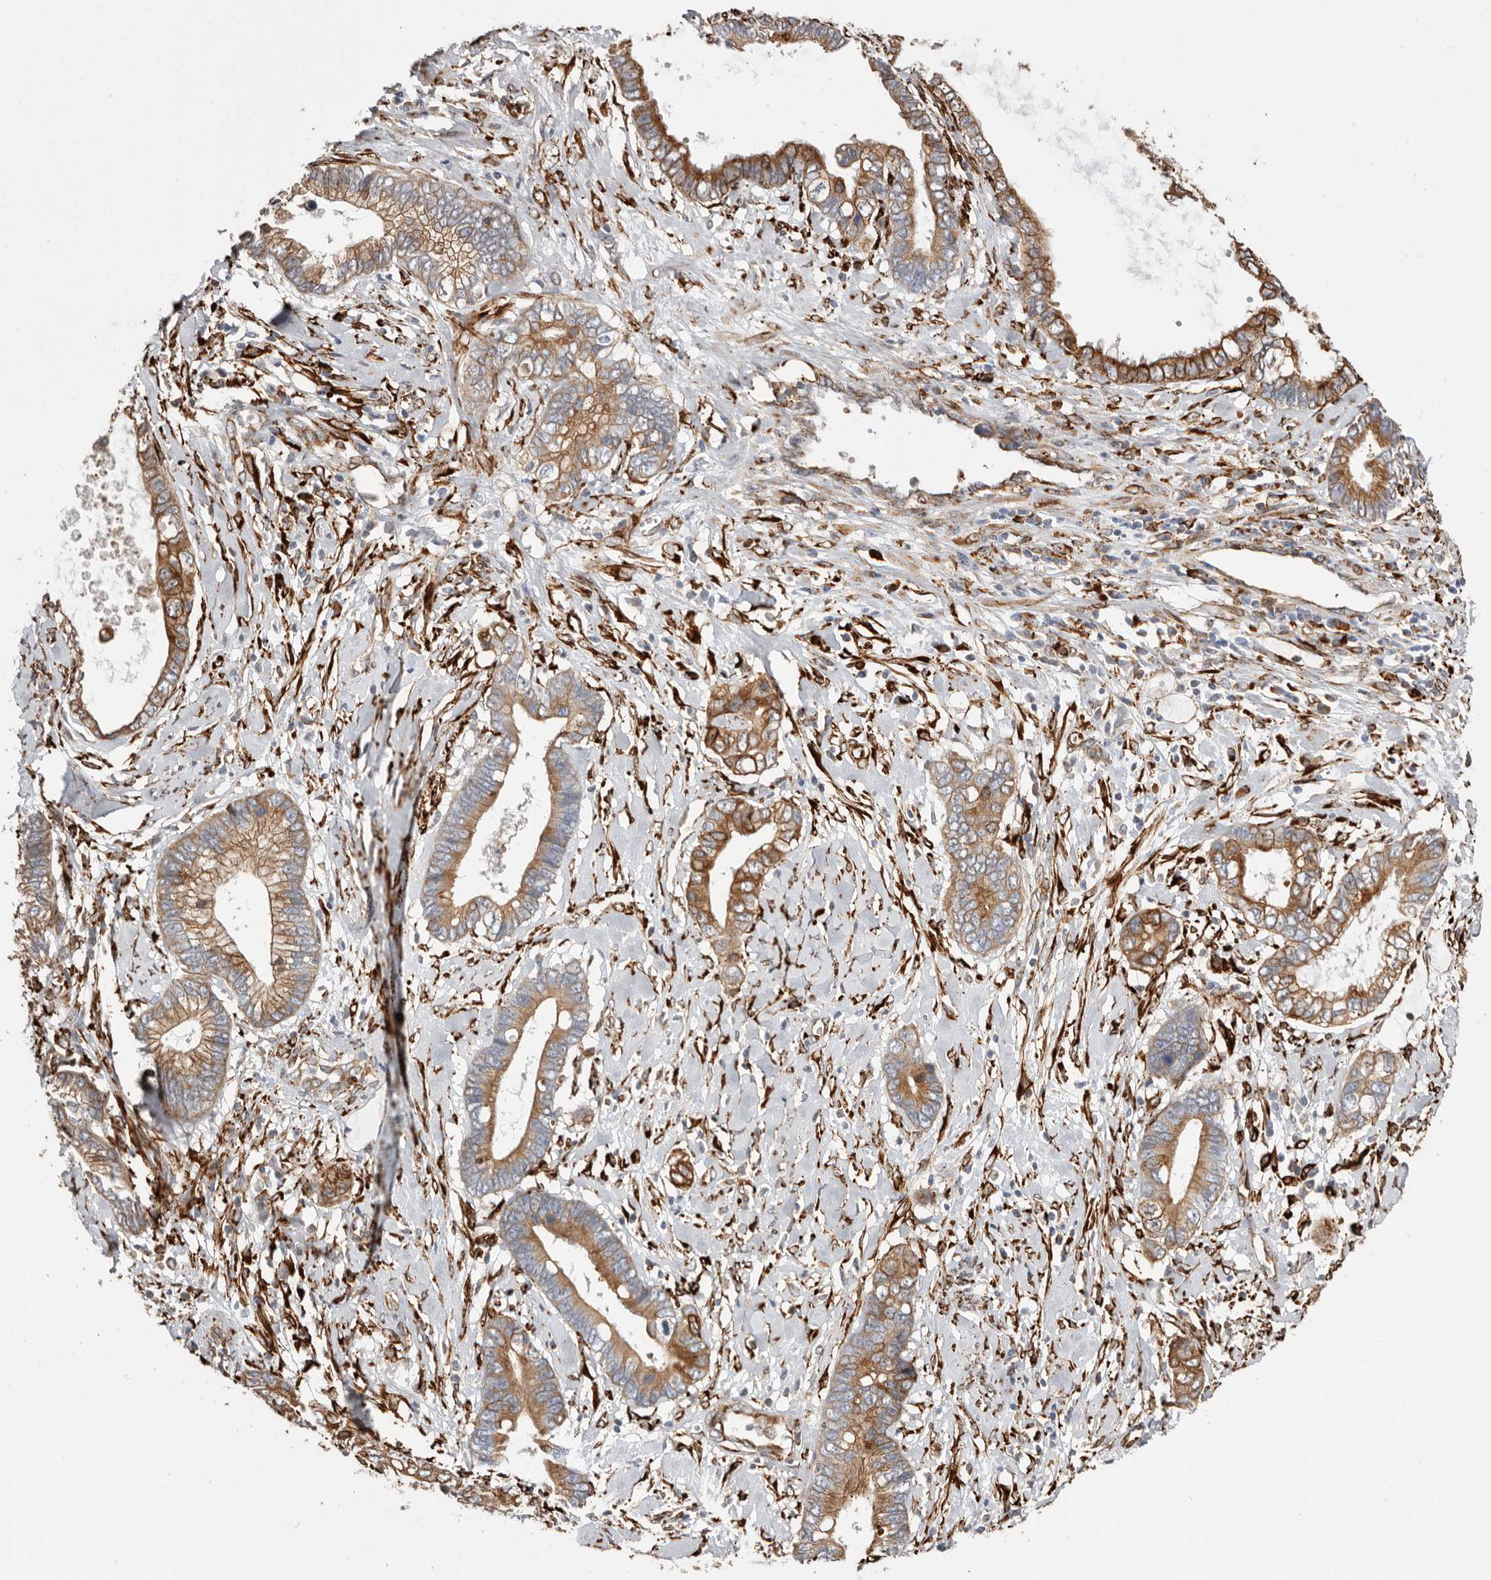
{"staining": {"intensity": "moderate", "quantity": ">75%", "location": "cytoplasmic/membranous"}, "tissue": "cervical cancer", "cell_type": "Tumor cells", "image_type": "cancer", "snomed": [{"axis": "morphology", "description": "Adenocarcinoma, NOS"}, {"axis": "topography", "description": "Cervix"}], "caption": "Tumor cells show moderate cytoplasmic/membranous staining in approximately >75% of cells in cervical adenocarcinoma.", "gene": "WDTC1", "patient": {"sex": "female", "age": 44}}